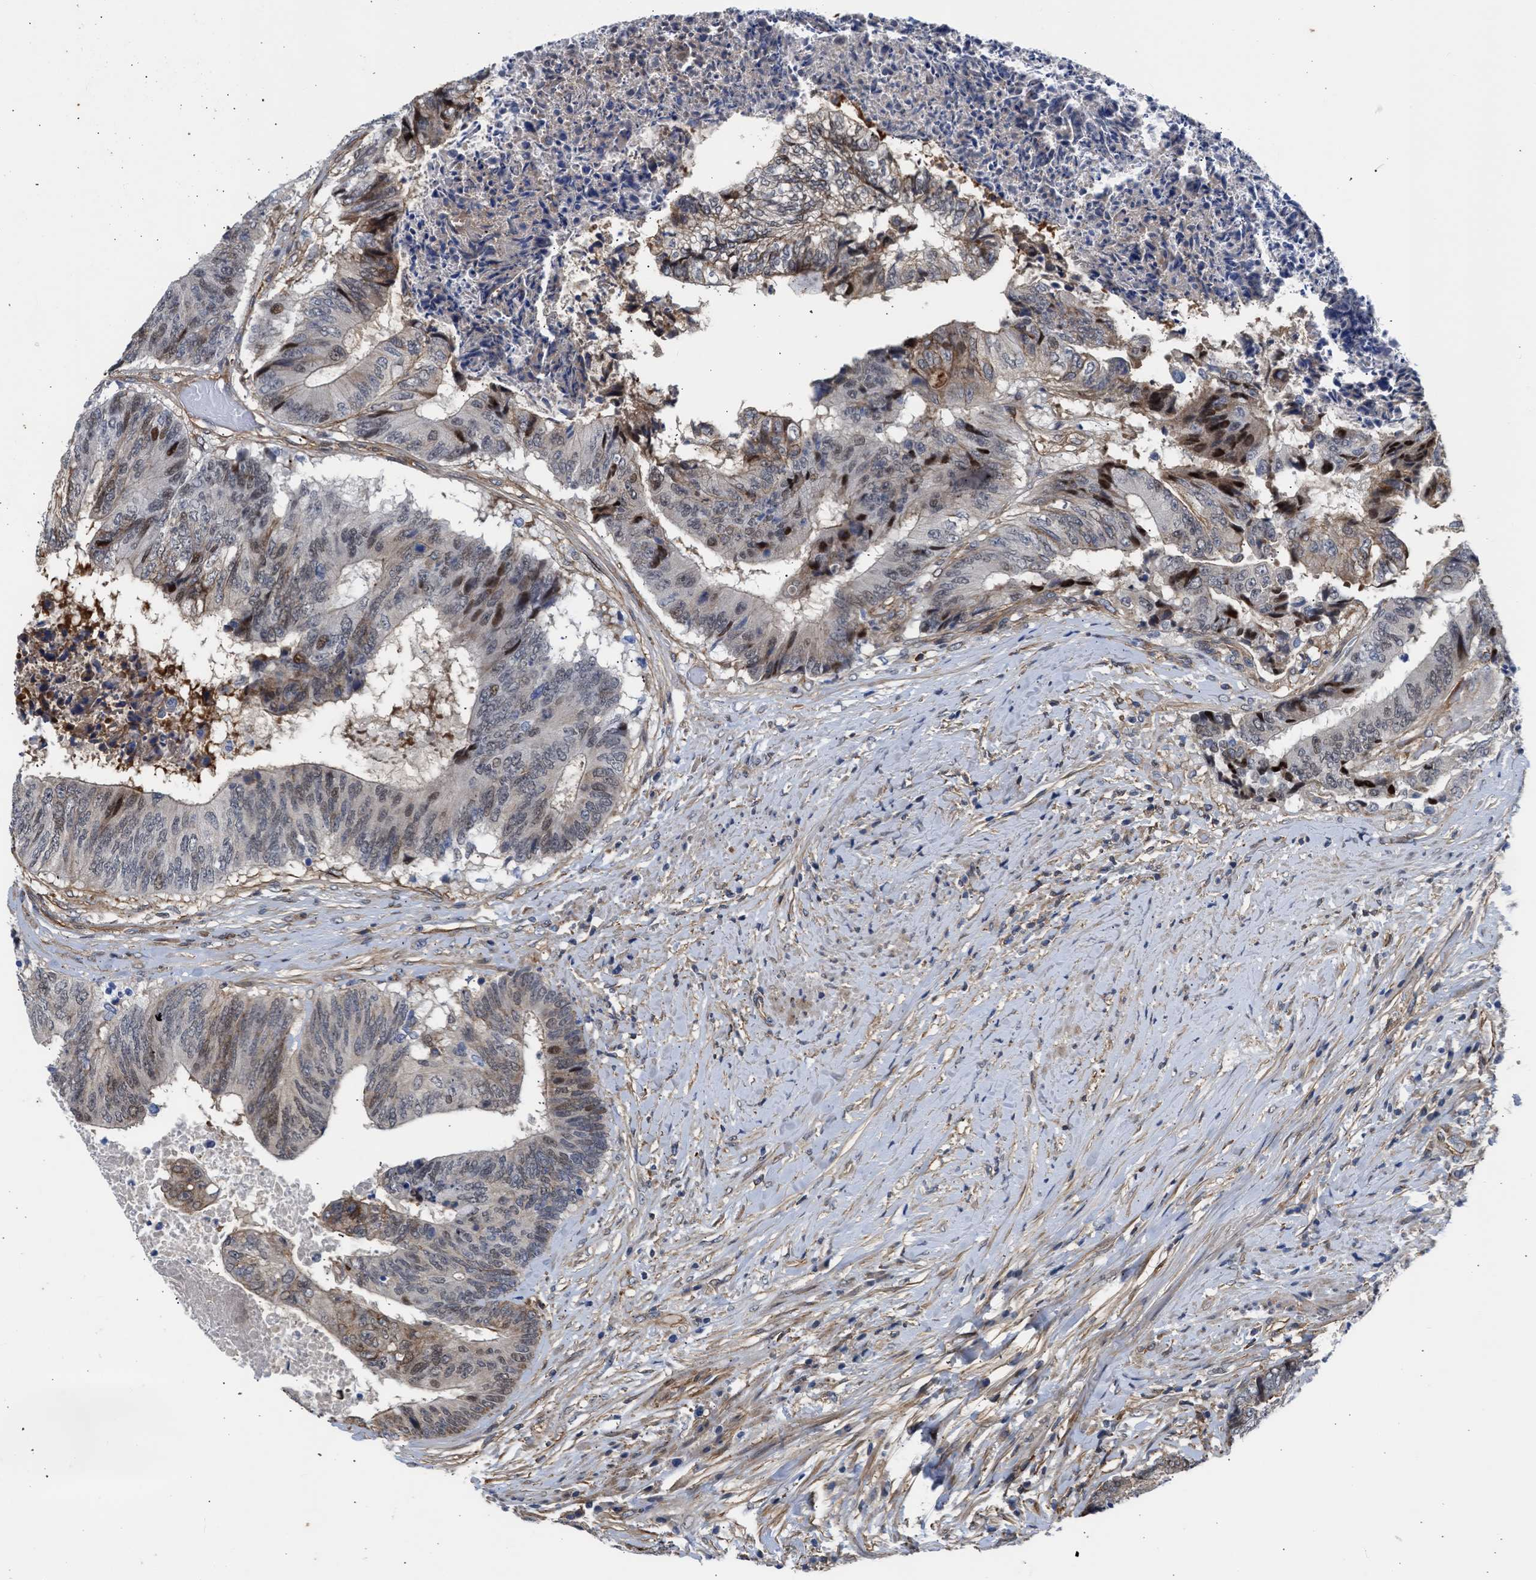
{"staining": {"intensity": "moderate", "quantity": "<25%", "location": "cytoplasmic/membranous,nuclear"}, "tissue": "colorectal cancer", "cell_type": "Tumor cells", "image_type": "cancer", "snomed": [{"axis": "morphology", "description": "Adenocarcinoma, NOS"}, {"axis": "topography", "description": "Rectum"}], "caption": "Immunohistochemical staining of colorectal cancer displays low levels of moderate cytoplasmic/membranous and nuclear protein positivity in approximately <25% of tumor cells.", "gene": "MAS1L", "patient": {"sex": "male", "age": 72}}